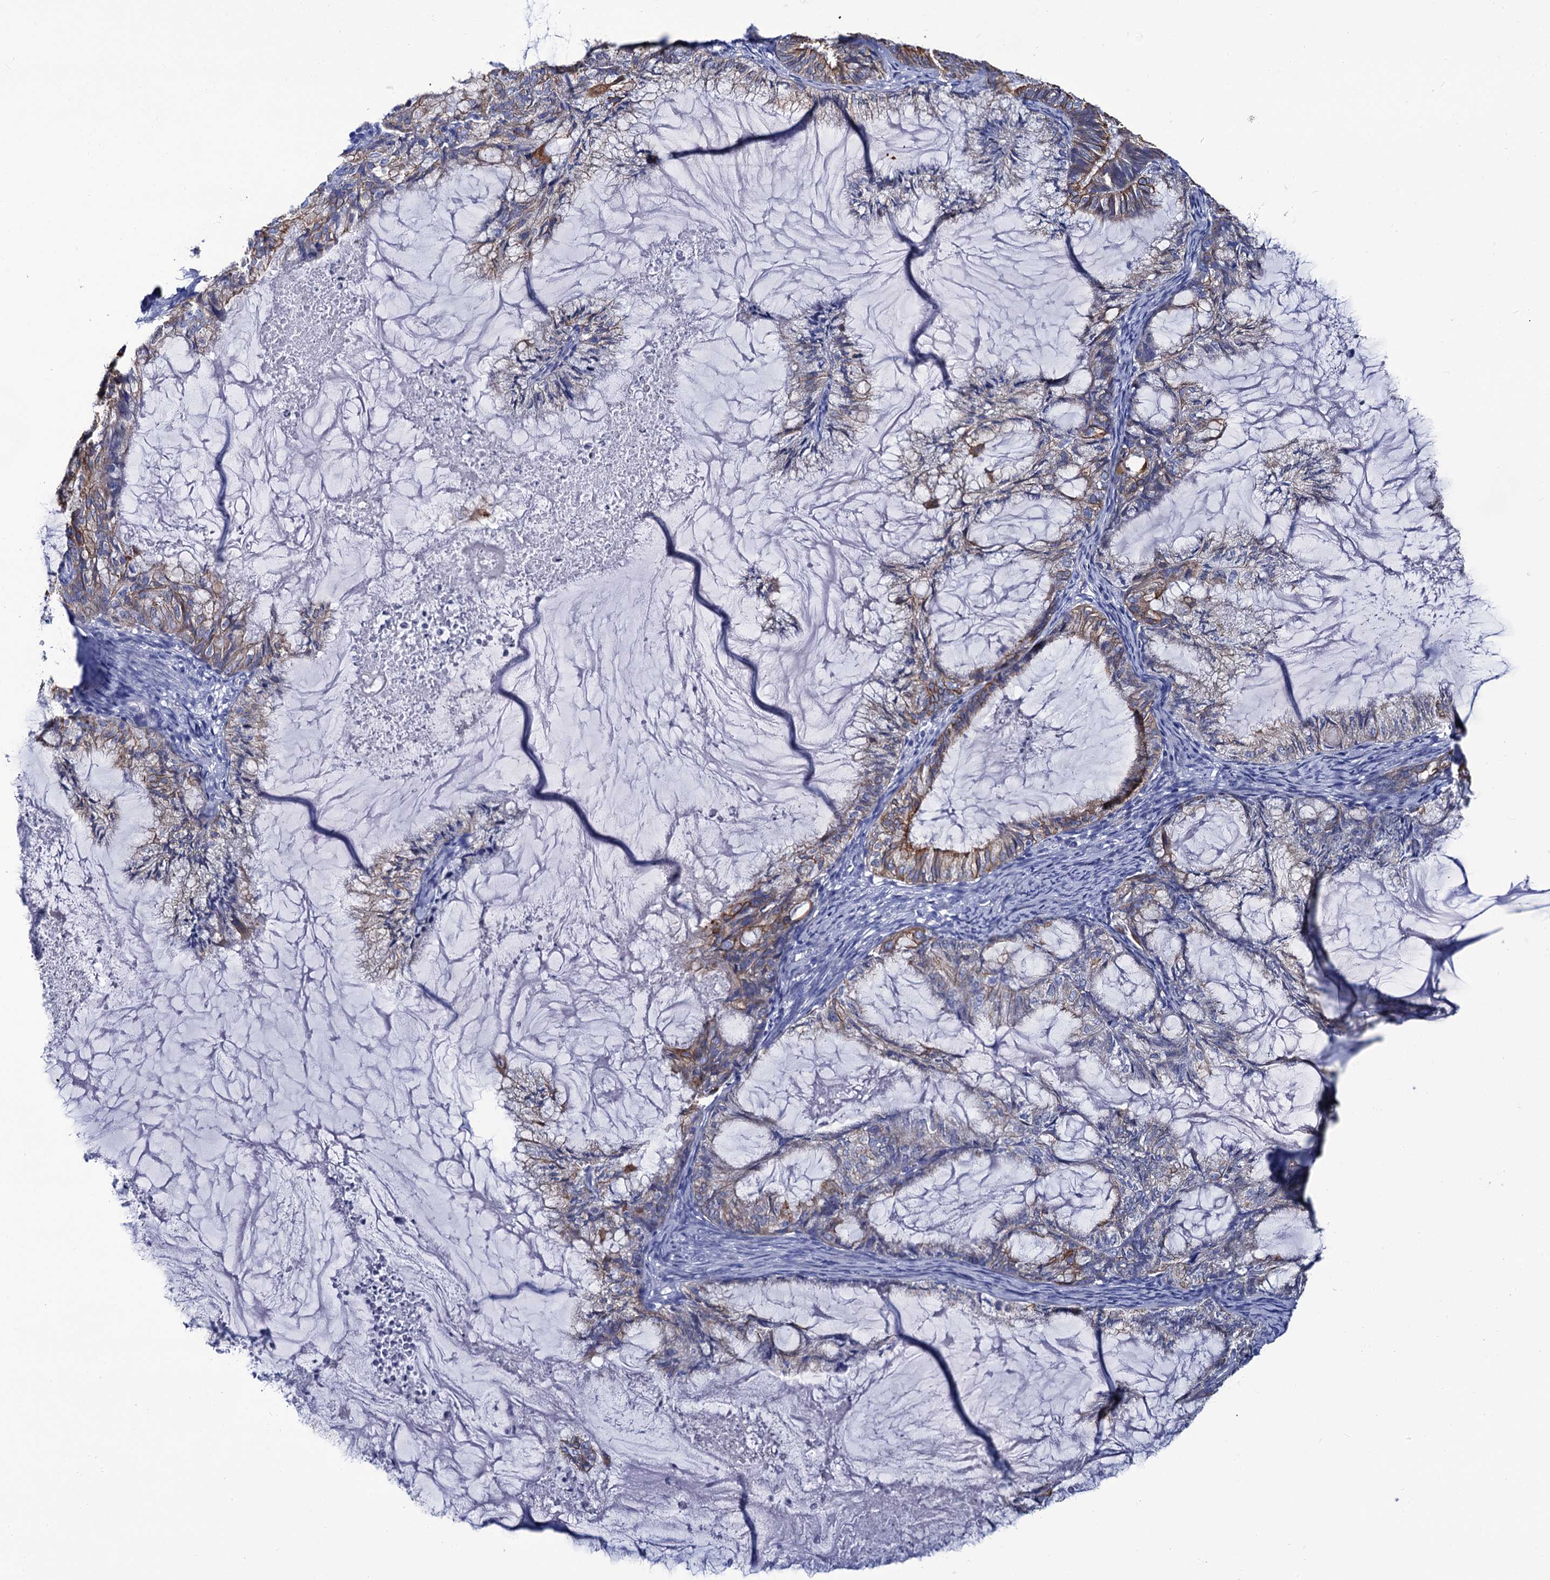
{"staining": {"intensity": "moderate", "quantity": "25%-75%", "location": "cytoplasmic/membranous"}, "tissue": "endometrial cancer", "cell_type": "Tumor cells", "image_type": "cancer", "snomed": [{"axis": "morphology", "description": "Adenocarcinoma, NOS"}, {"axis": "topography", "description": "Endometrium"}], "caption": "This micrograph exhibits immunohistochemistry (IHC) staining of endometrial adenocarcinoma, with medium moderate cytoplasmic/membranous positivity in about 25%-75% of tumor cells.", "gene": "RAB3IP", "patient": {"sex": "female", "age": 86}}